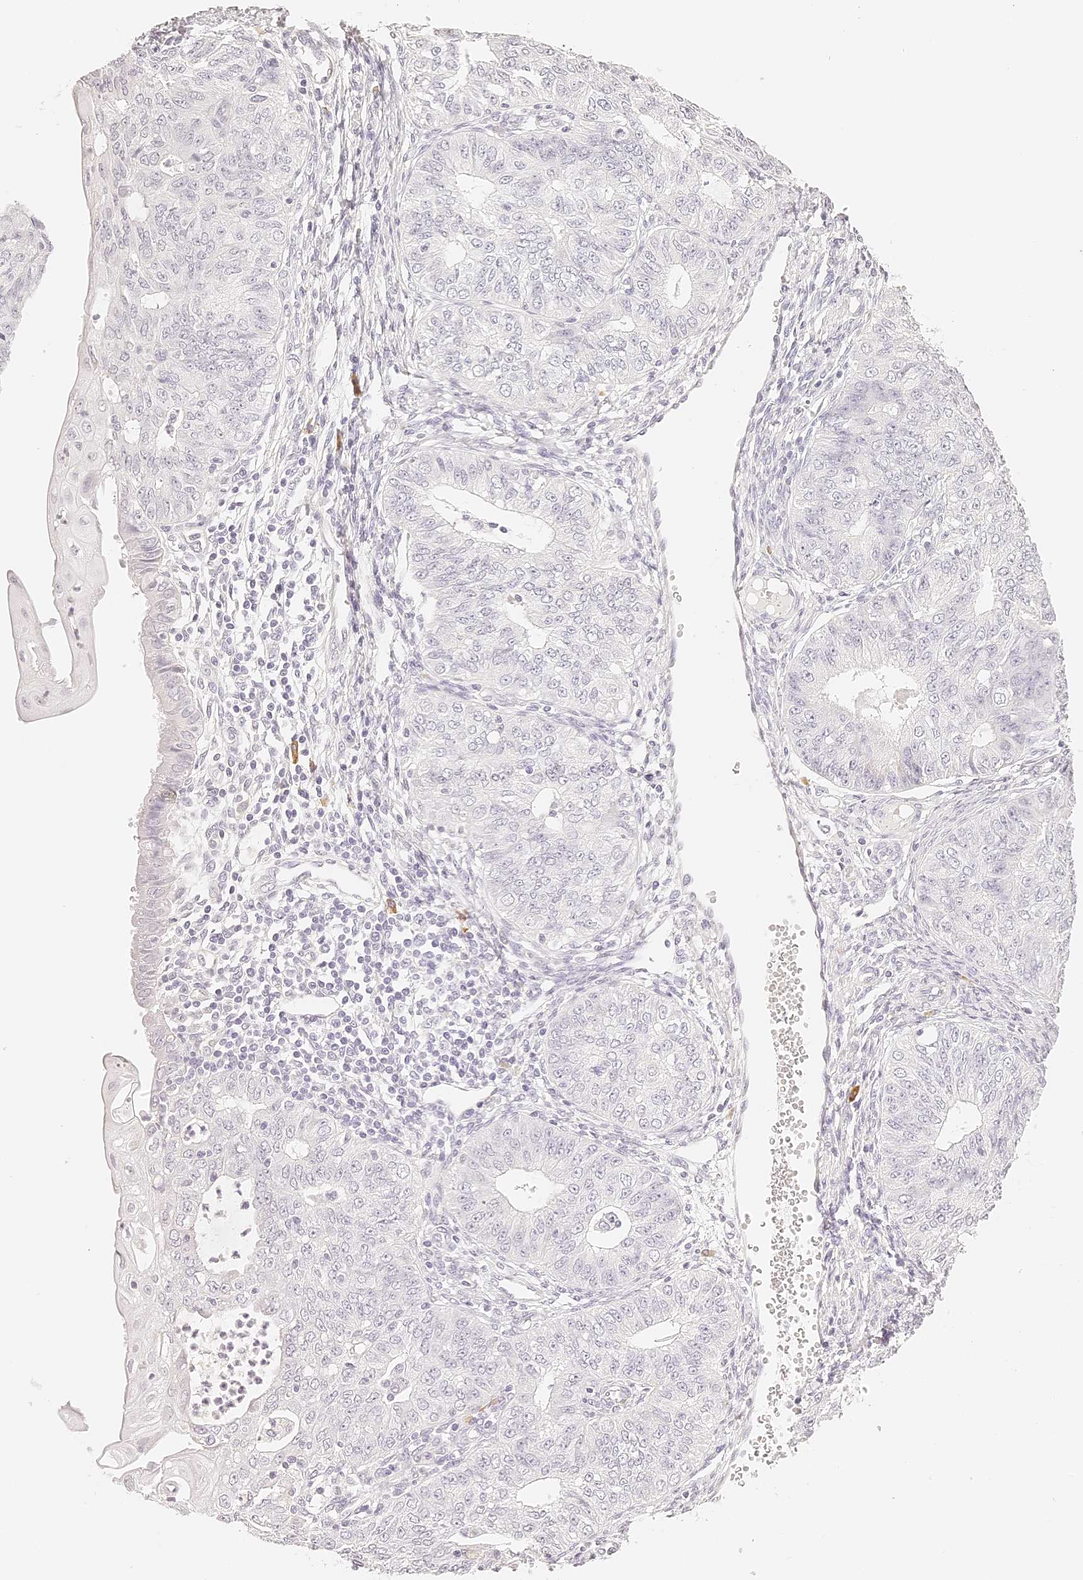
{"staining": {"intensity": "negative", "quantity": "none", "location": "none"}, "tissue": "endometrial cancer", "cell_type": "Tumor cells", "image_type": "cancer", "snomed": [{"axis": "morphology", "description": "Adenocarcinoma, NOS"}, {"axis": "topography", "description": "Endometrium"}], "caption": "Endometrial cancer was stained to show a protein in brown. There is no significant expression in tumor cells. (Stains: DAB (3,3'-diaminobenzidine) IHC with hematoxylin counter stain, Microscopy: brightfield microscopy at high magnification).", "gene": "TRIM45", "patient": {"sex": "female", "age": 32}}